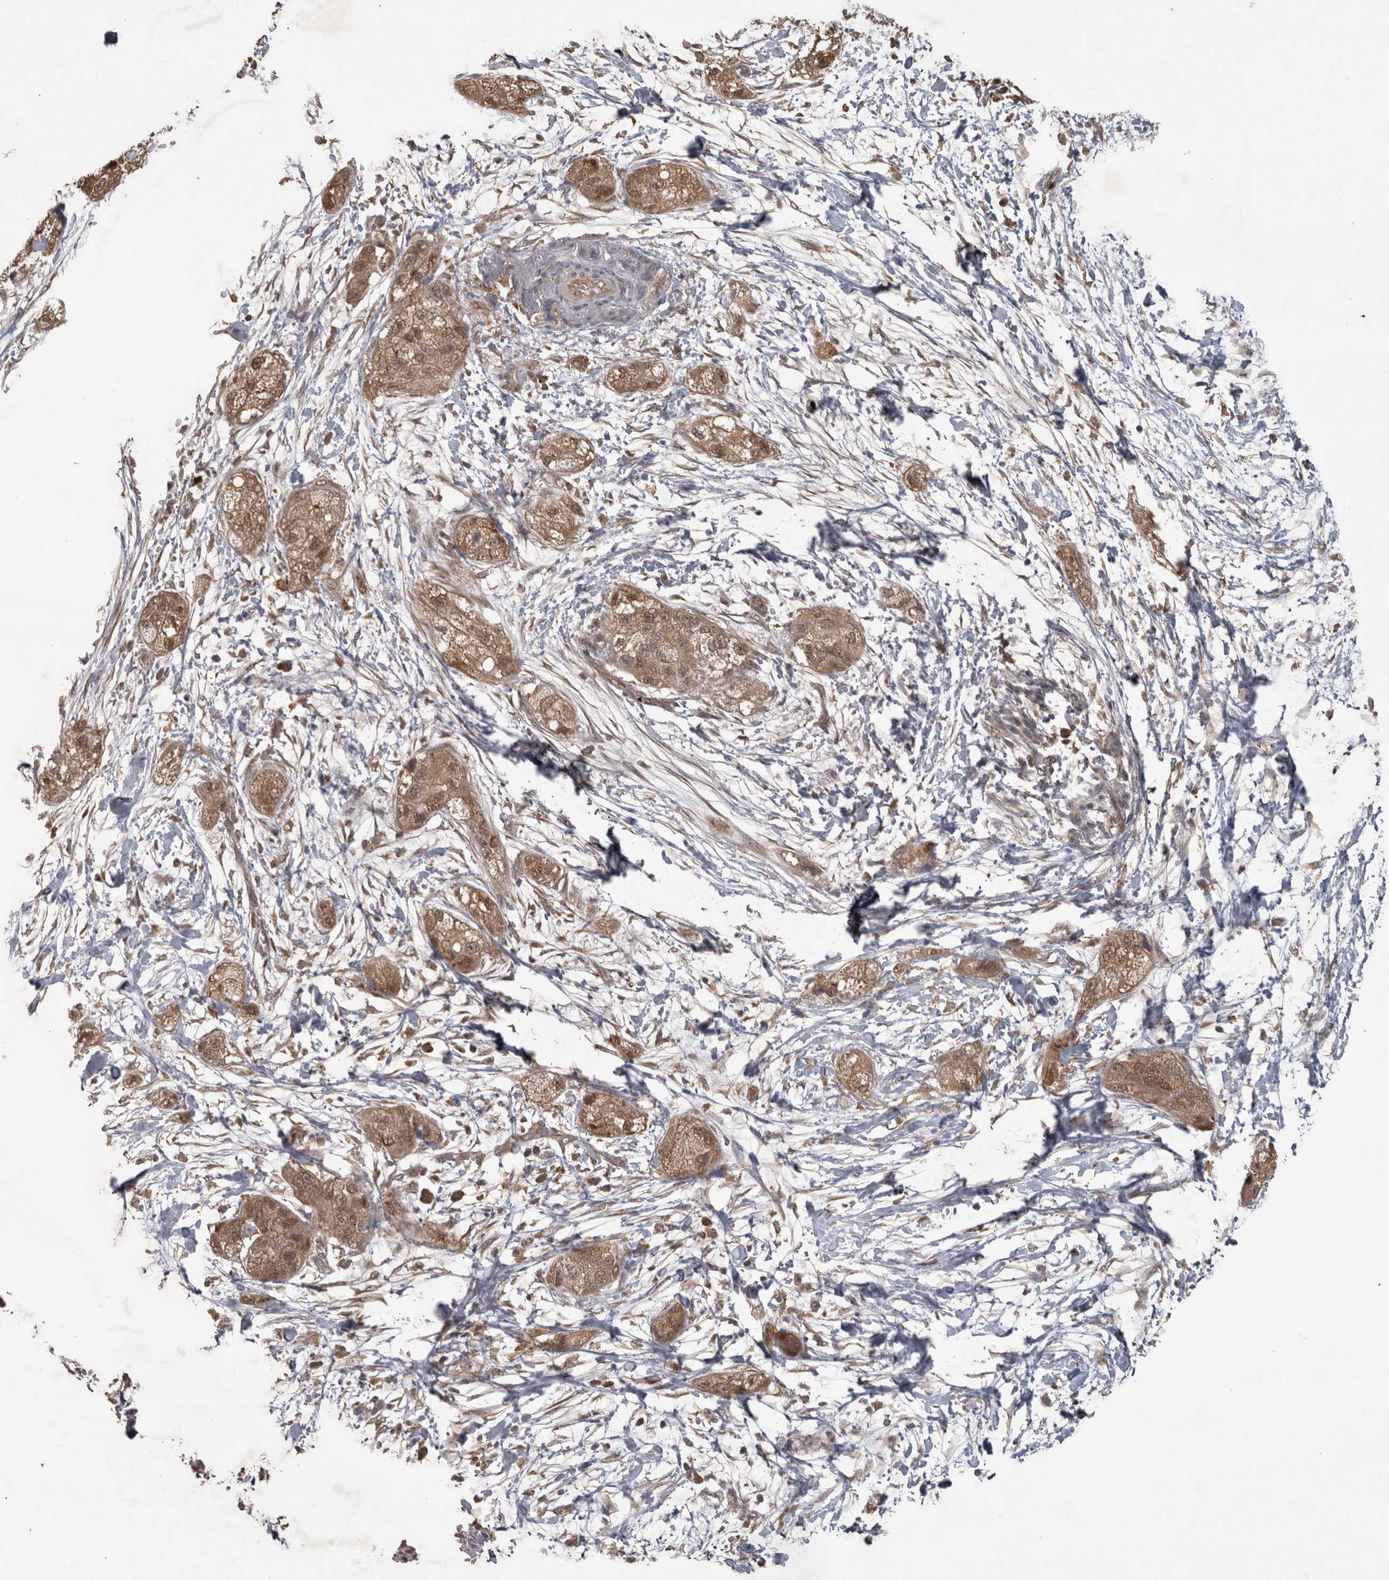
{"staining": {"intensity": "moderate", "quantity": ">75%", "location": "cytoplasmic/membranous"}, "tissue": "pancreatic cancer", "cell_type": "Tumor cells", "image_type": "cancer", "snomed": [{"axis": "morphology", "description": "Adenocarcinoma, NOS"}, {"axis": "topography", "description": "Pancreas"}], "caption": "A brown stain labels moderate cytoplasmic/membranous staining of a protein in human pancreatic adenocarcinoma tumor cells.", "gene": "MICU3", "patient": {"sex": "female", "age": 78}}